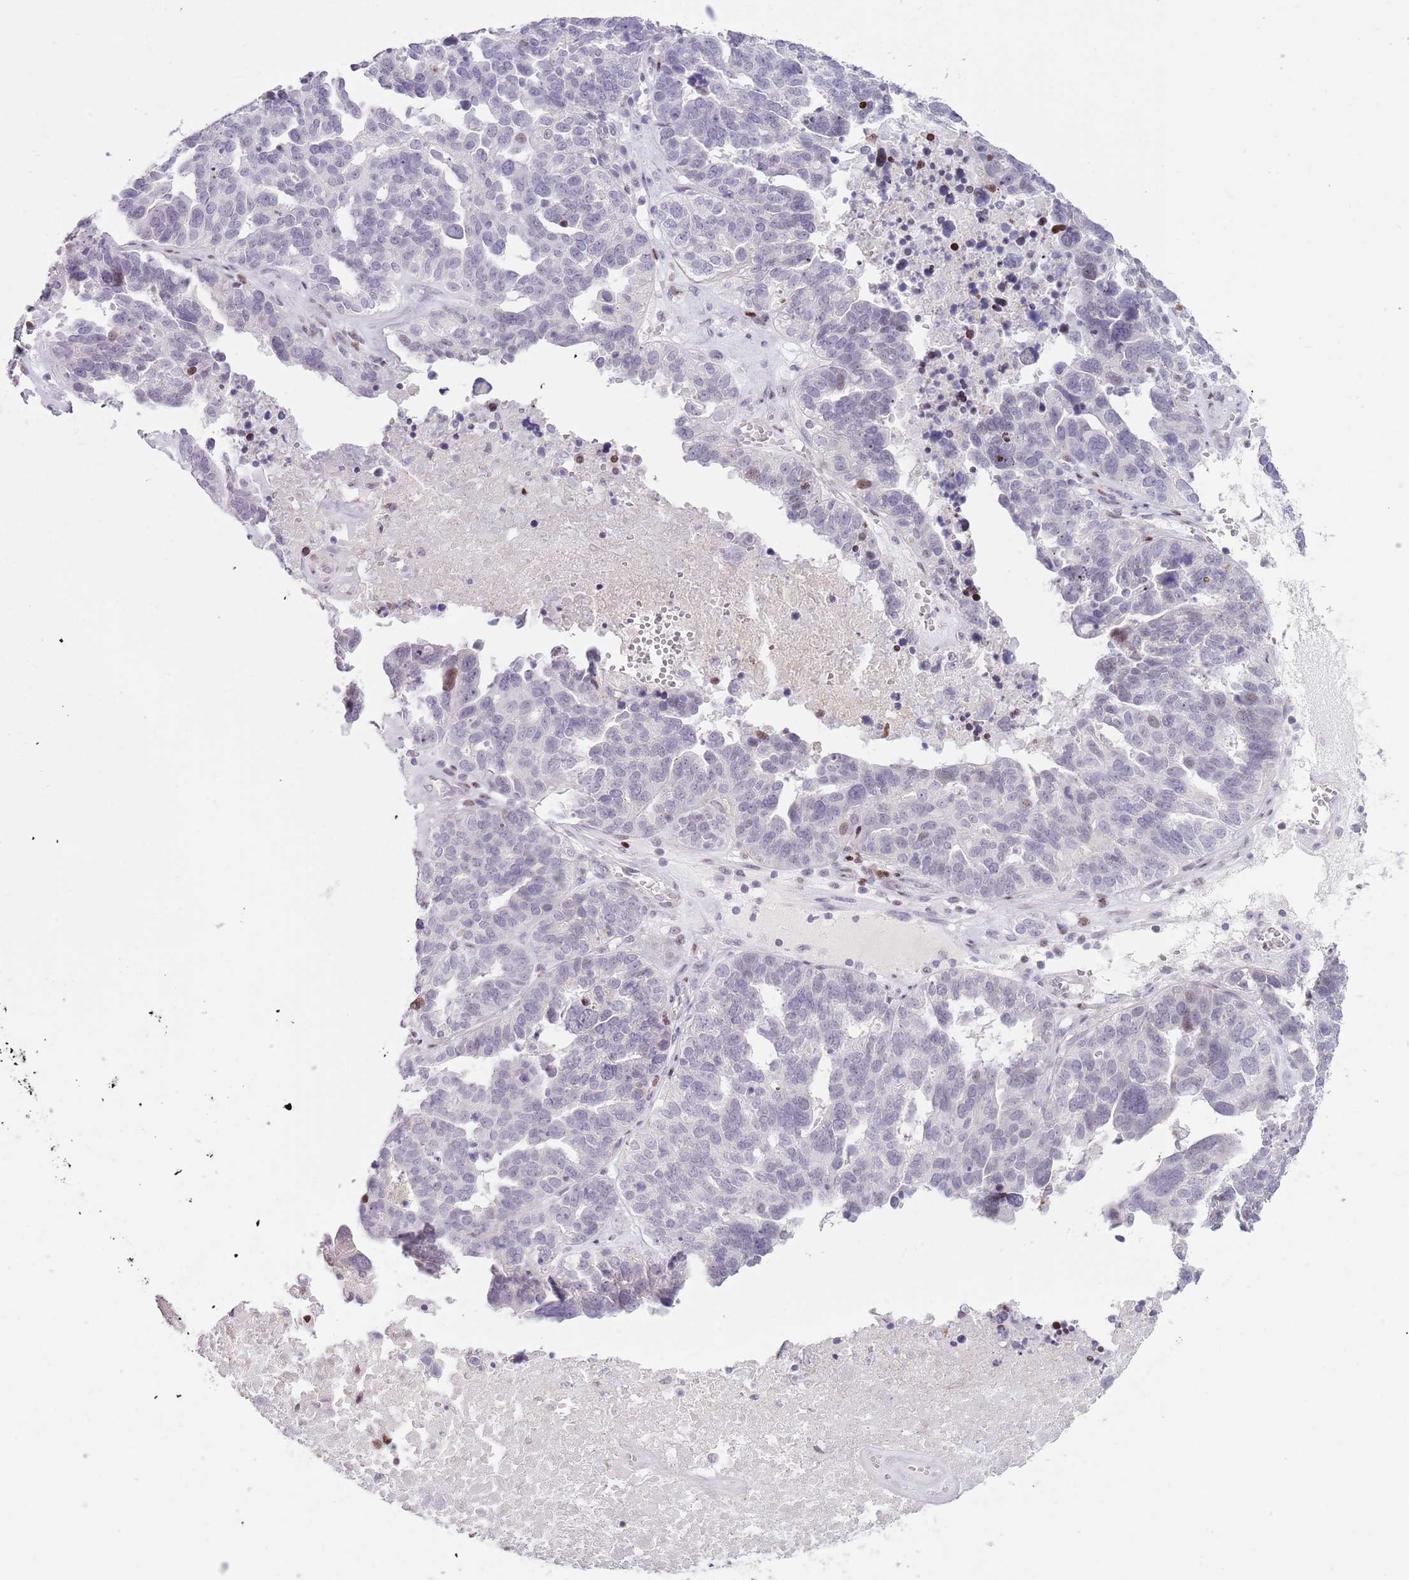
{"staining": {"intensity": "moderate", "quantity": "<25%", "location": "nuclear"}, "tissue": "ovarian cancer", "cell_type": "Tumor cells", "image_type": "cancer", "snomed": [{"axis": "morphology", "description": "Cystadenocarcinoma, serous, NOS"}, {"axis": "topography", "description": "Ovary"}], "caption": "Tumor cells reveal low levels of moderate nuclear expression in about <25% of cells in serous cystadenocarcinoma (ovarian). (DAB IHC, brown staining for protein, blue staining for nuclei).", "gene": "MFSD10", "patient": {"sex": "female", "age": 59}}